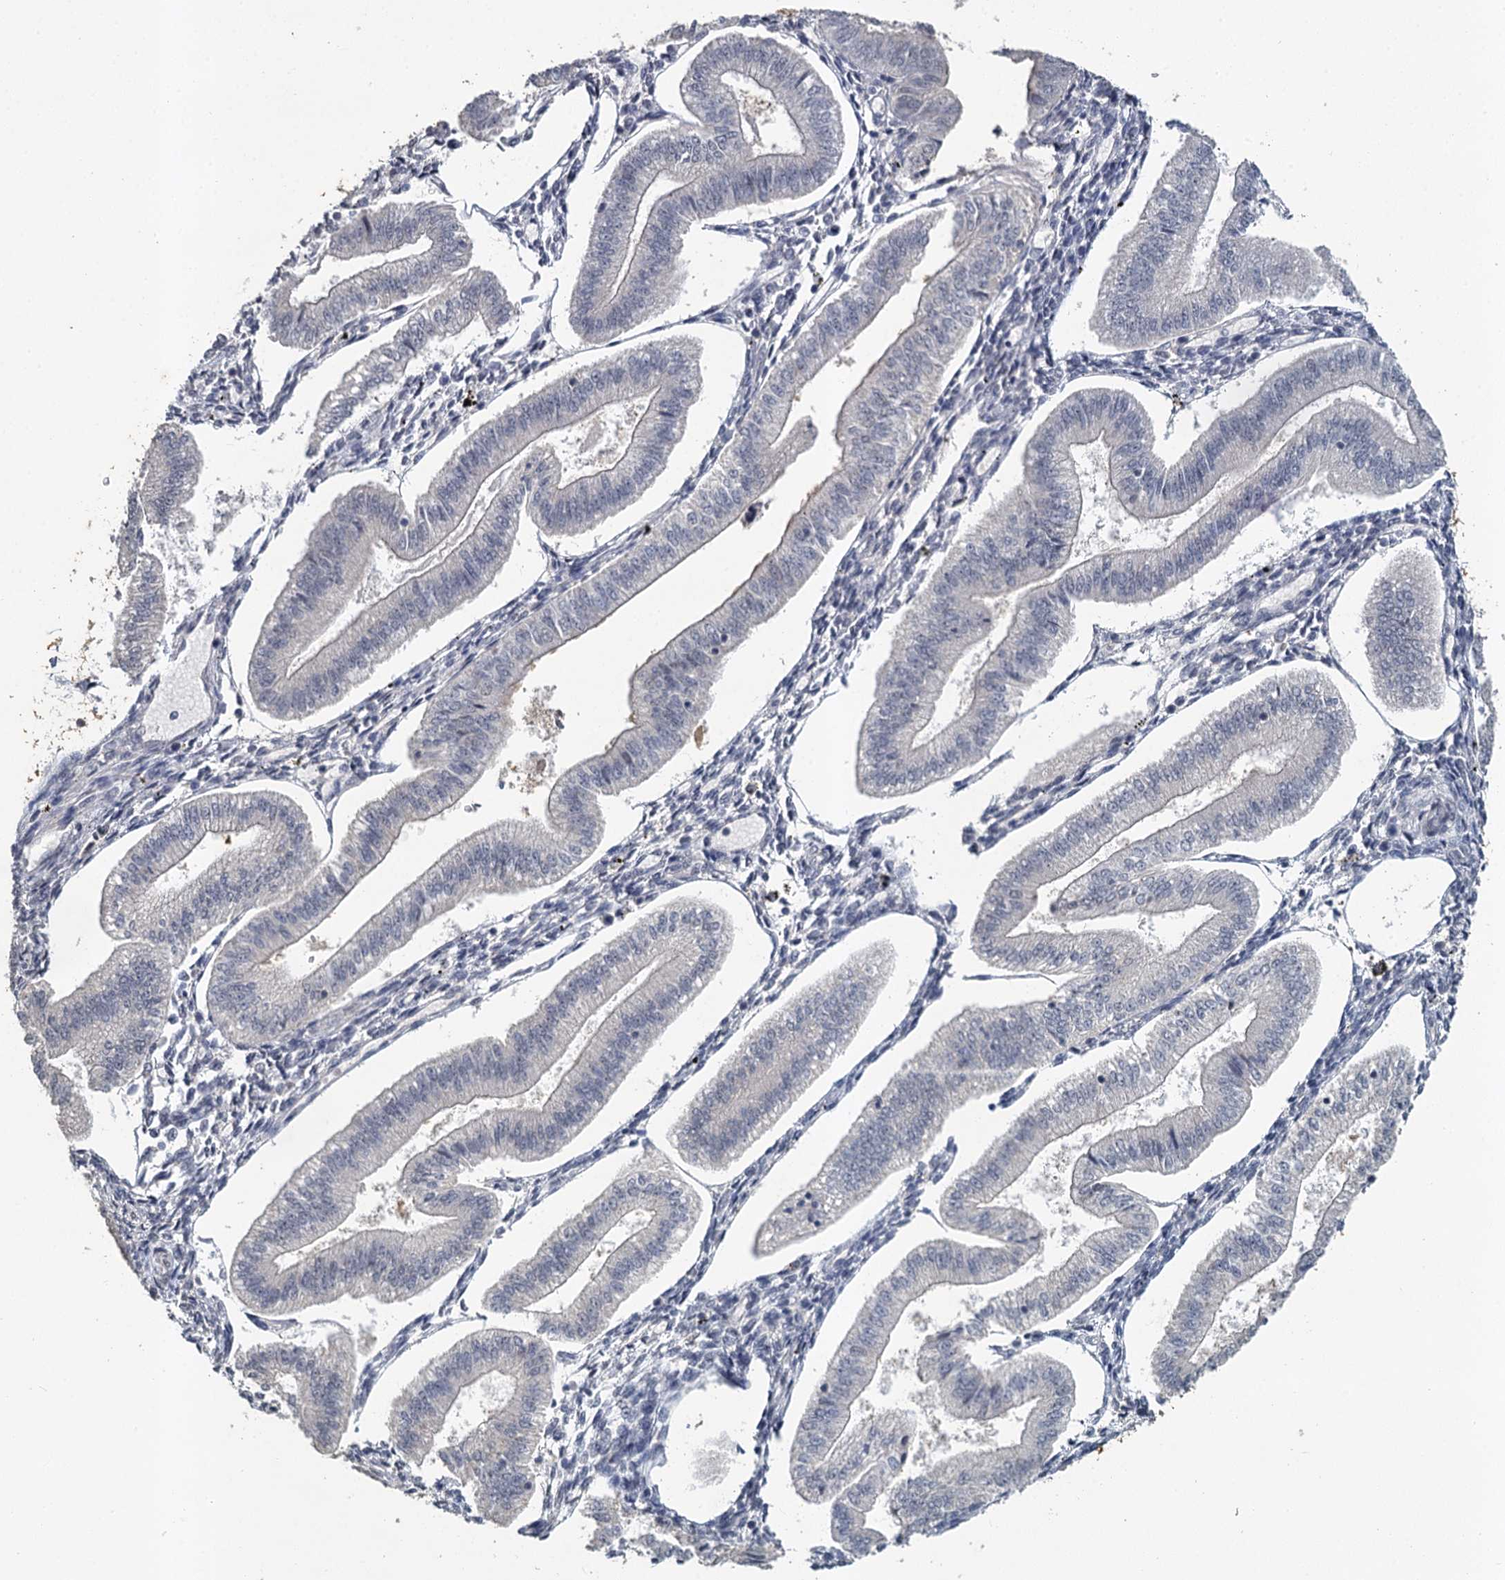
{"staining": {"intensity": "negative", "quantity": "none", "location": "none"}, "tissue": "endometrium", "cell_type": "Cells in endometrial stroma", "image_type": "normal", "snomed": [{"axis": "morphology", "description": "Normal tissue, NOS"}, {"axis": "topography", "description": "Endometrium"}], "caption": "Human endometrium stained for a protein using immunohistochemistry (IHC) reveals no staining in cells in endometrial stroma.", "gene": "MUCL1", "patient": {"sex": "female", "age": 34}}